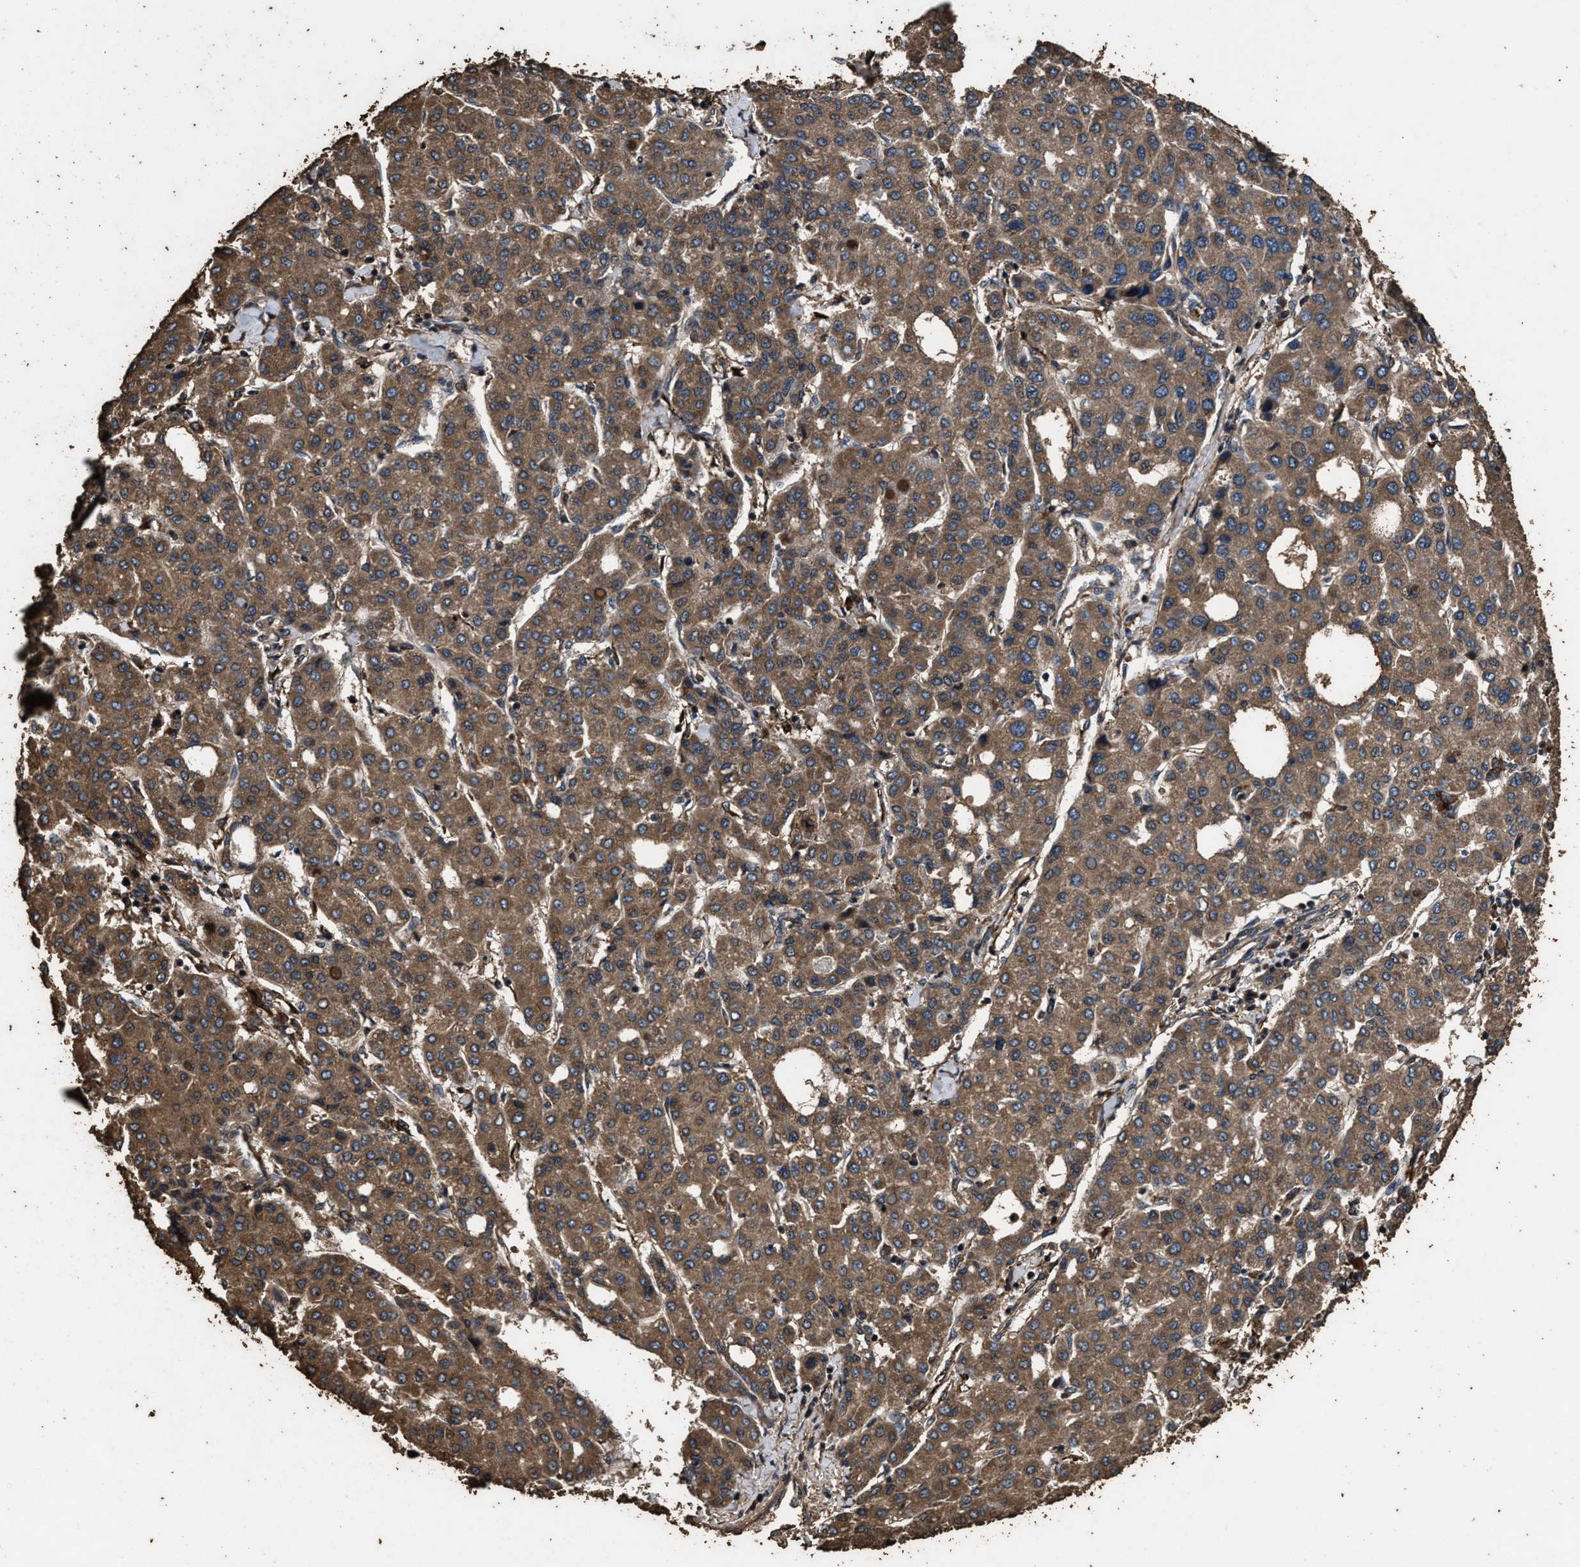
{"staining": {"intensity": "moderate", "quantity": ">75%", "location": "cytoplasmic/membranous"}, "tissue": "liver cancer", "cell_type": "Tumor cells", "image_type": "cancer", "snomed": [{"axis": "morphology", "description": "Carcinoma, Hepatocellular, NOS"}, {"axis": "topography", "description": "Liver"}], "caption": "Approximately >75% of tumor cells in human liver hepatocellular carcinoma show moderate cytoplasmic/membranous protein positivity as visualized by brown immunohistochemical staining.", "gene": "ZMYND19", "patient": {"sex": "male", "age": 65}}